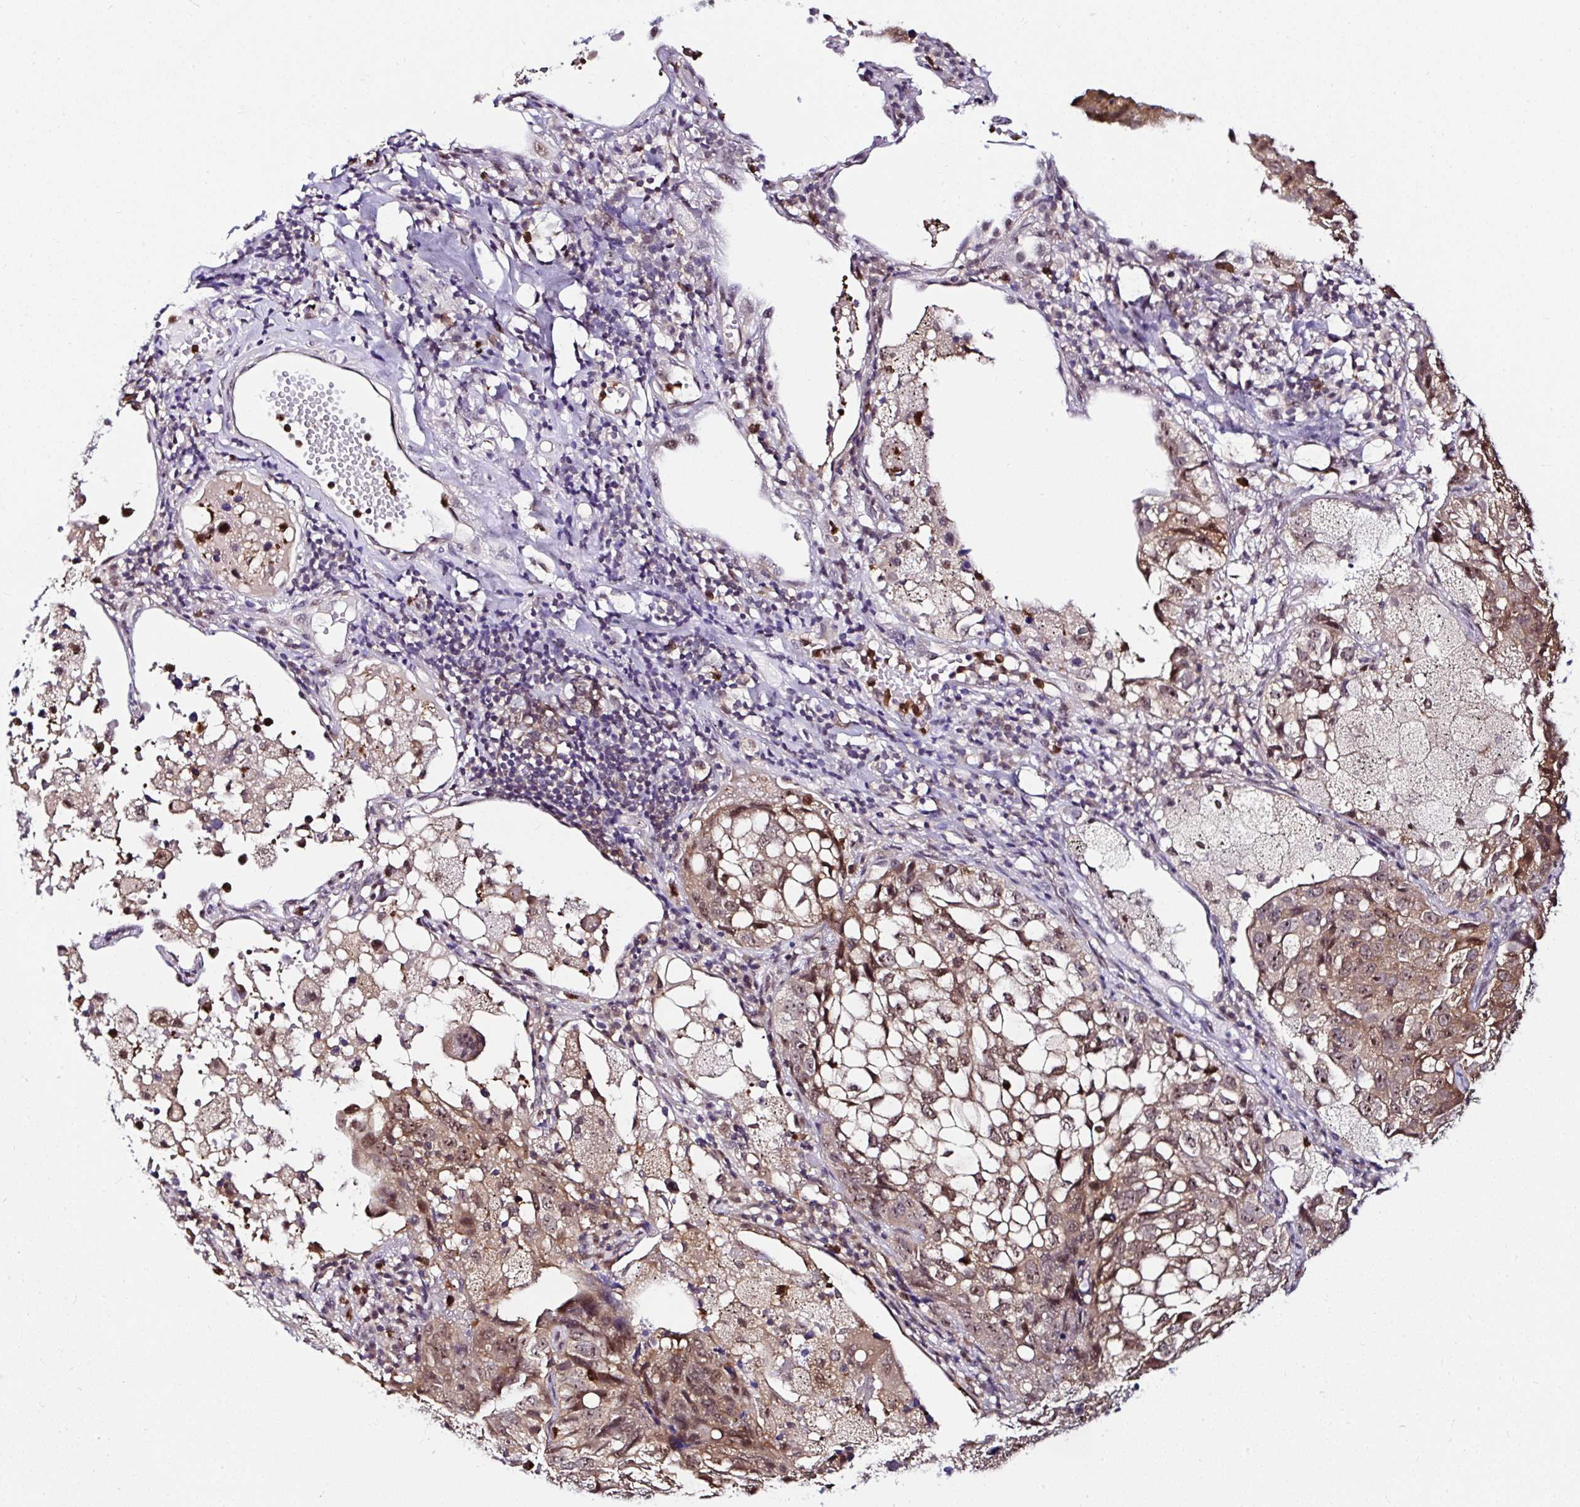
{"staining": {"intensity": "moderate", "quantity": ">75%", "location": "cytoplasmic/membranous"}, "tissue": "lung cancer", "cell_type": "Tumor cells", "image_type": "cancer", "snomed": [{"axis": "morphology", "description": "Squamous cell carcinoma, NOS"}, {"axis": "topography", "description": "Lung"}], "caption": "Immunohistochemistry (IHC) of human lung squamous cell carcinoma reveals medium levels of moderate cytoplasmic/membranous positivity in about >75% of tumor cells.", "gene": "PIN4", "patient": {"sex": "male", "age": 60}}